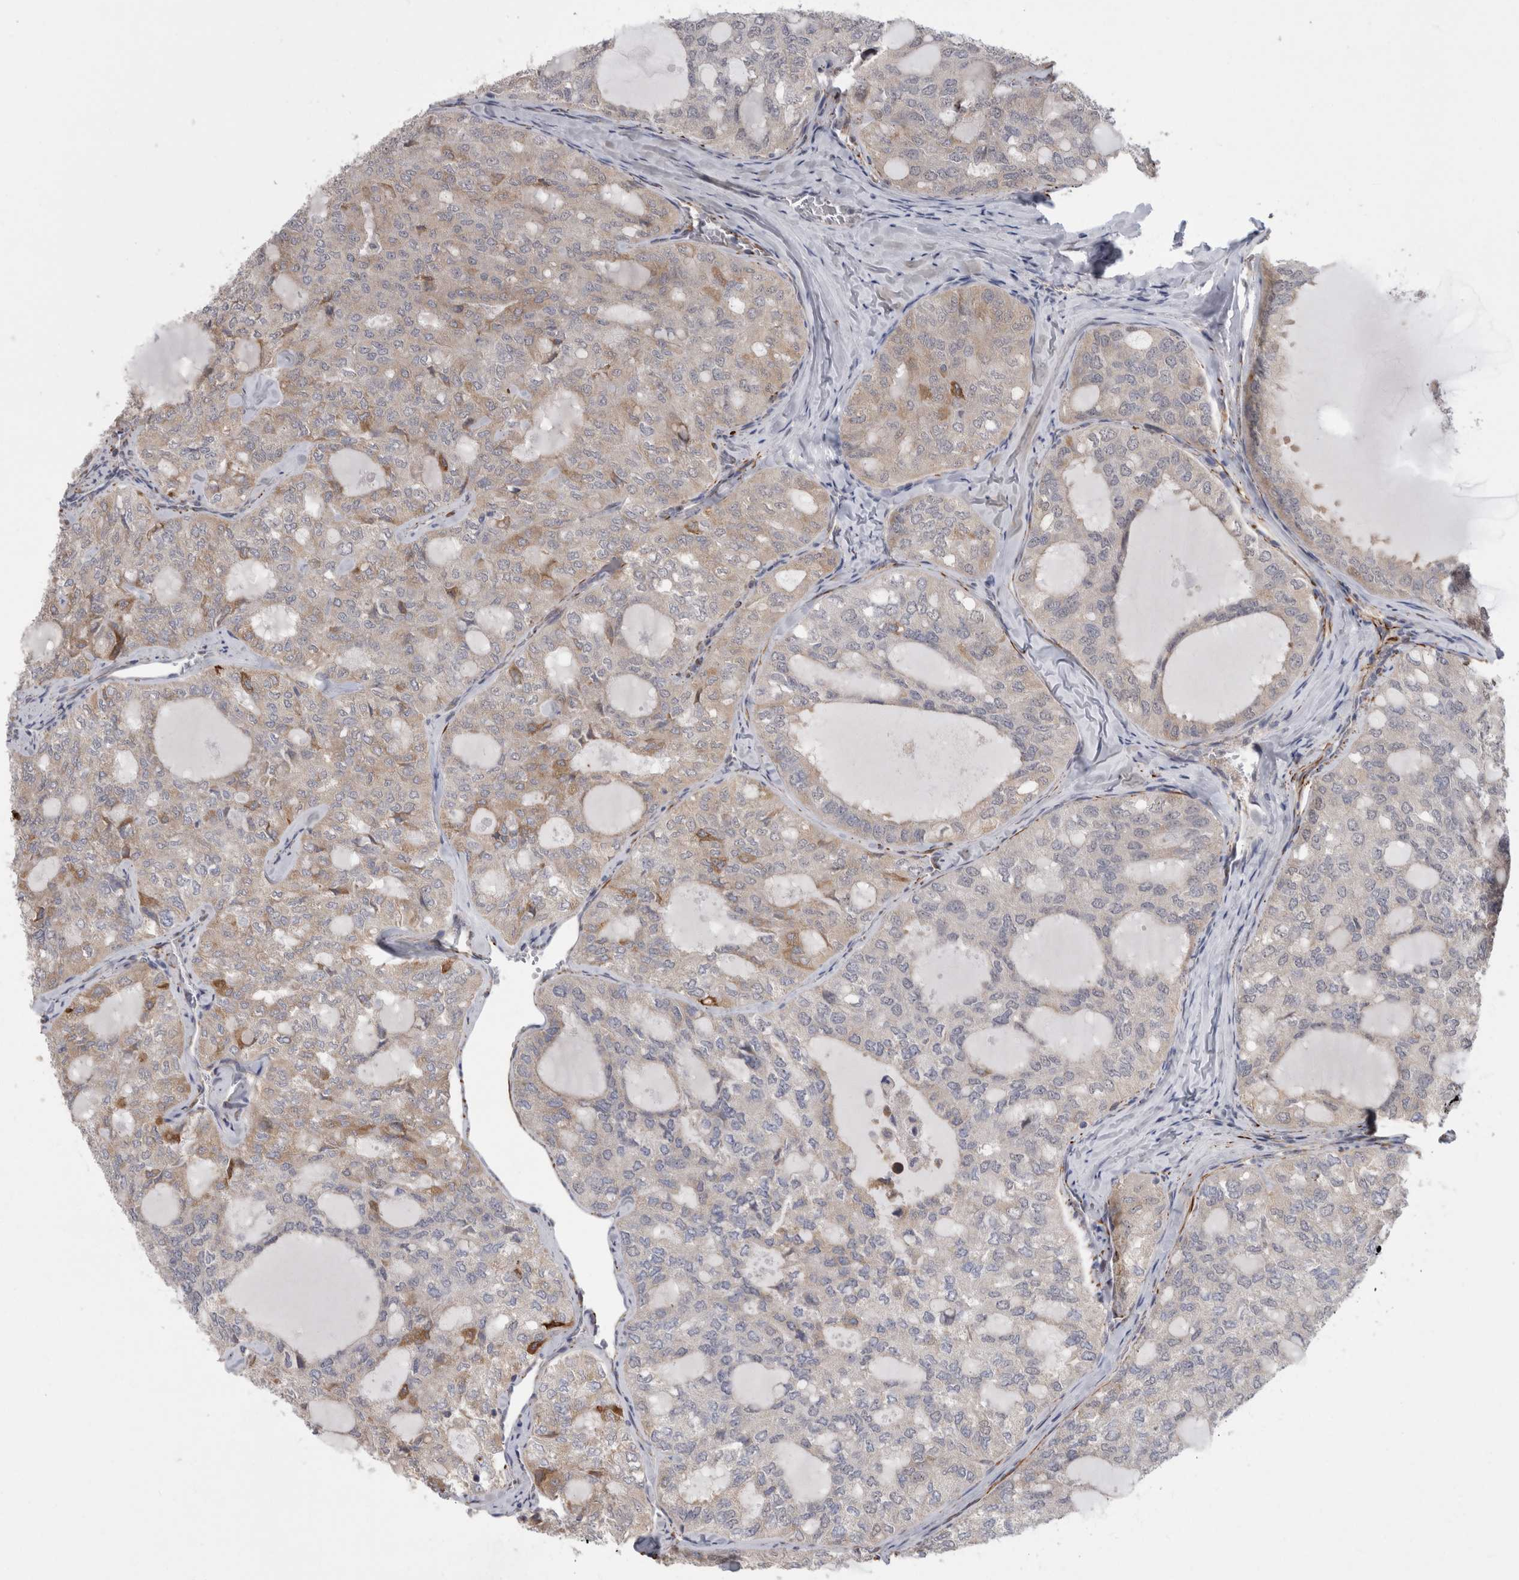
{"staining": {"intensity": "weak", "quantity": "25%-75%", "location": "cytoplasmic/membranous"}, "tissue": "thyroid cancer", "cell_type": "Tumor cells", "image_type": "cancer", "snomed": [{"axis": "morphology", "description": "Follicular adenoma carcinoma, NOS"}, {"axis": "topography", "description": "Thyroid gland"}], "caption": "Brown immunohistochemical staining in follicular adenoma carcinoma (thyroid) reveals weak cytoplasmic/membranous expression in about 25%-75% of tumor cells.", "gene": "FAM83H", "patient": {"sex": "male", "age": 75}}